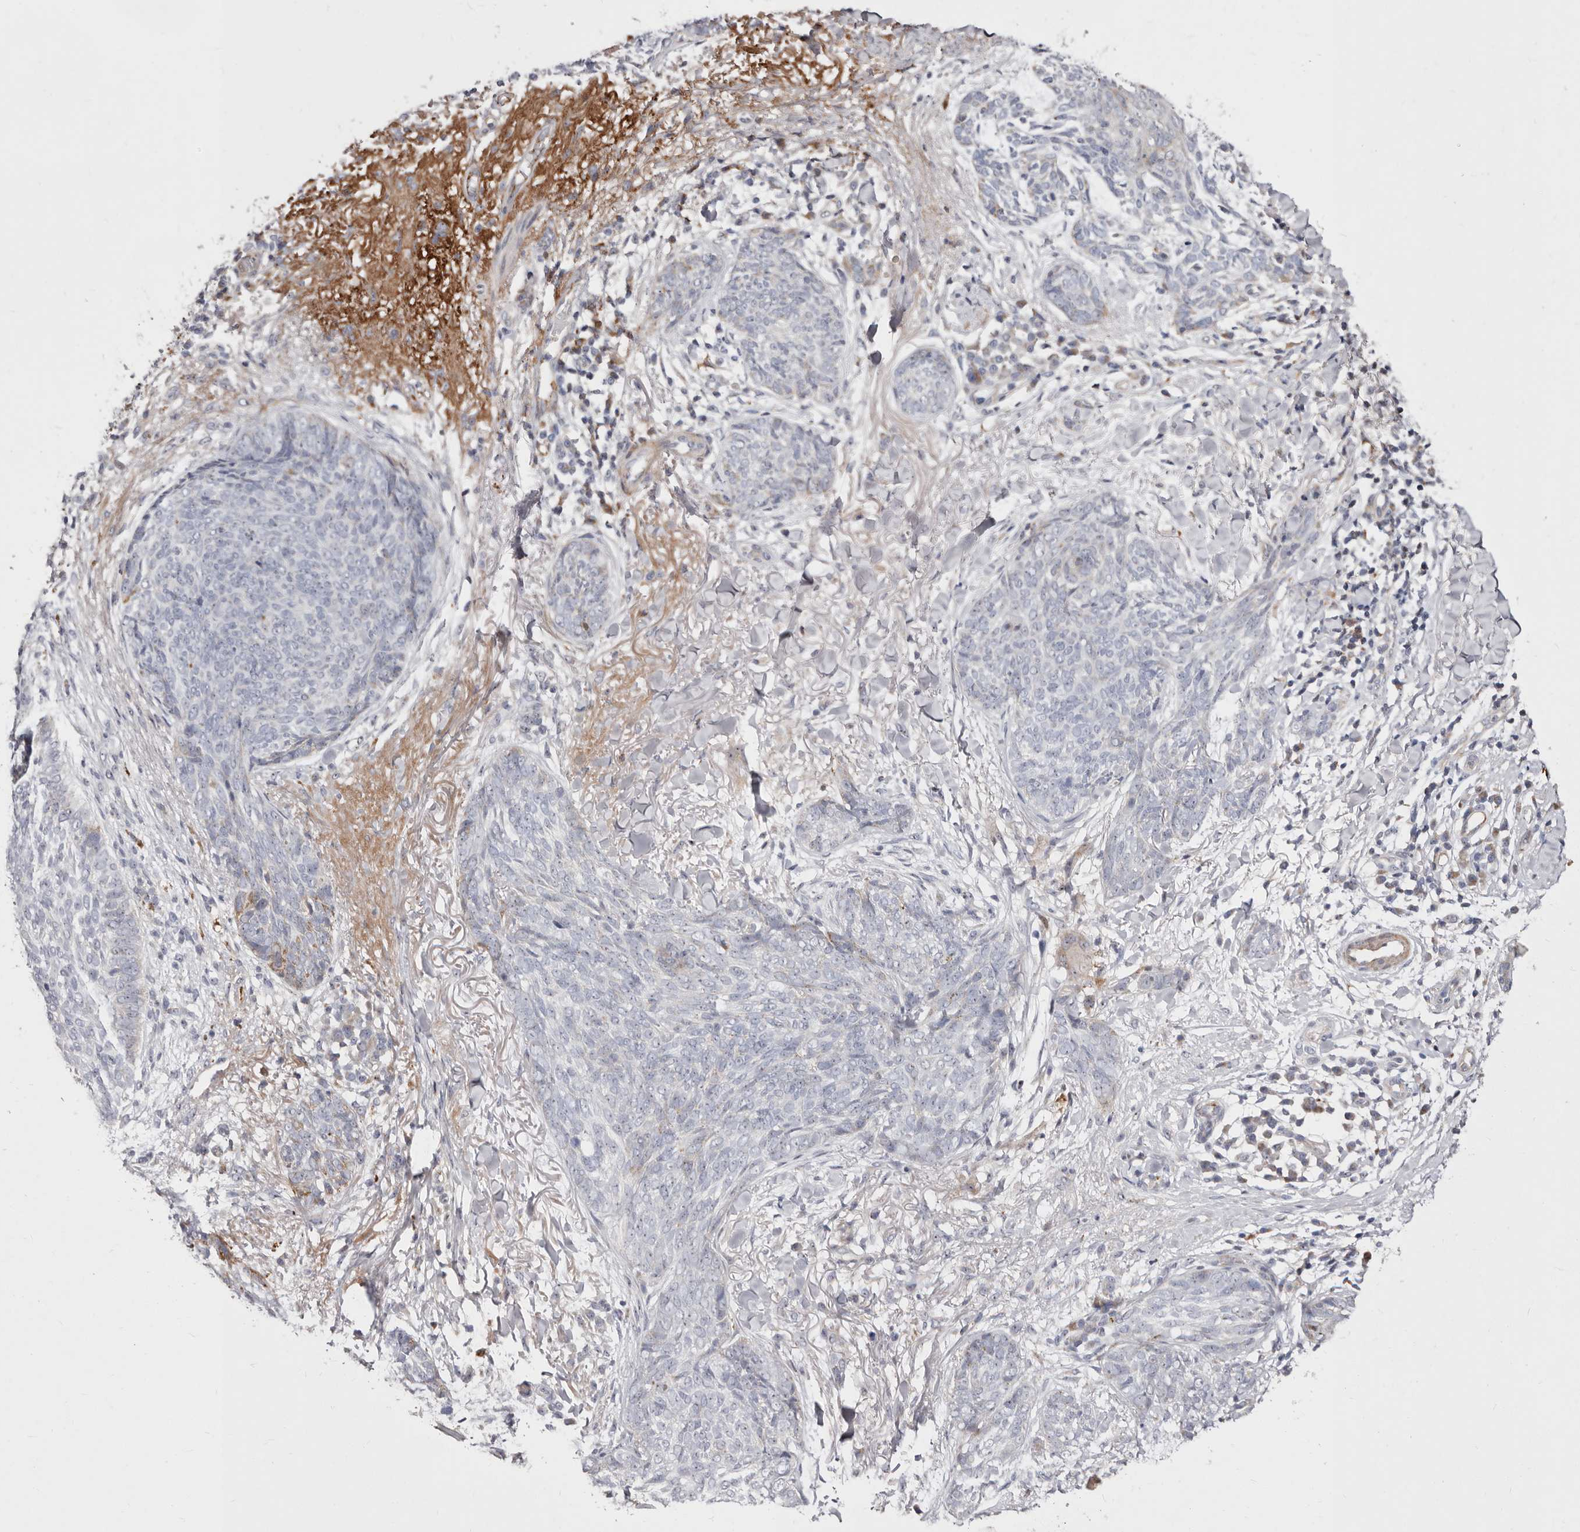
{"staining": {"intensity": "weak", "quantity": "<25%", "location": "cytoplasmic/membranous"}, "tissue": "skin cancer", "cell_type": "Tumor cells", "image_type": "cancer", "snomed": [{"axis": "morphology", "description": "Basal cell carcinoma"}, {"axis": "topography", "description": "Skin"}], "caption": "Image shows no significant protein expression in tumor cells of basal cell carcinoma (skin).", "gene": "NUBPL", "patient": {"sex": "male", "age": 85}}